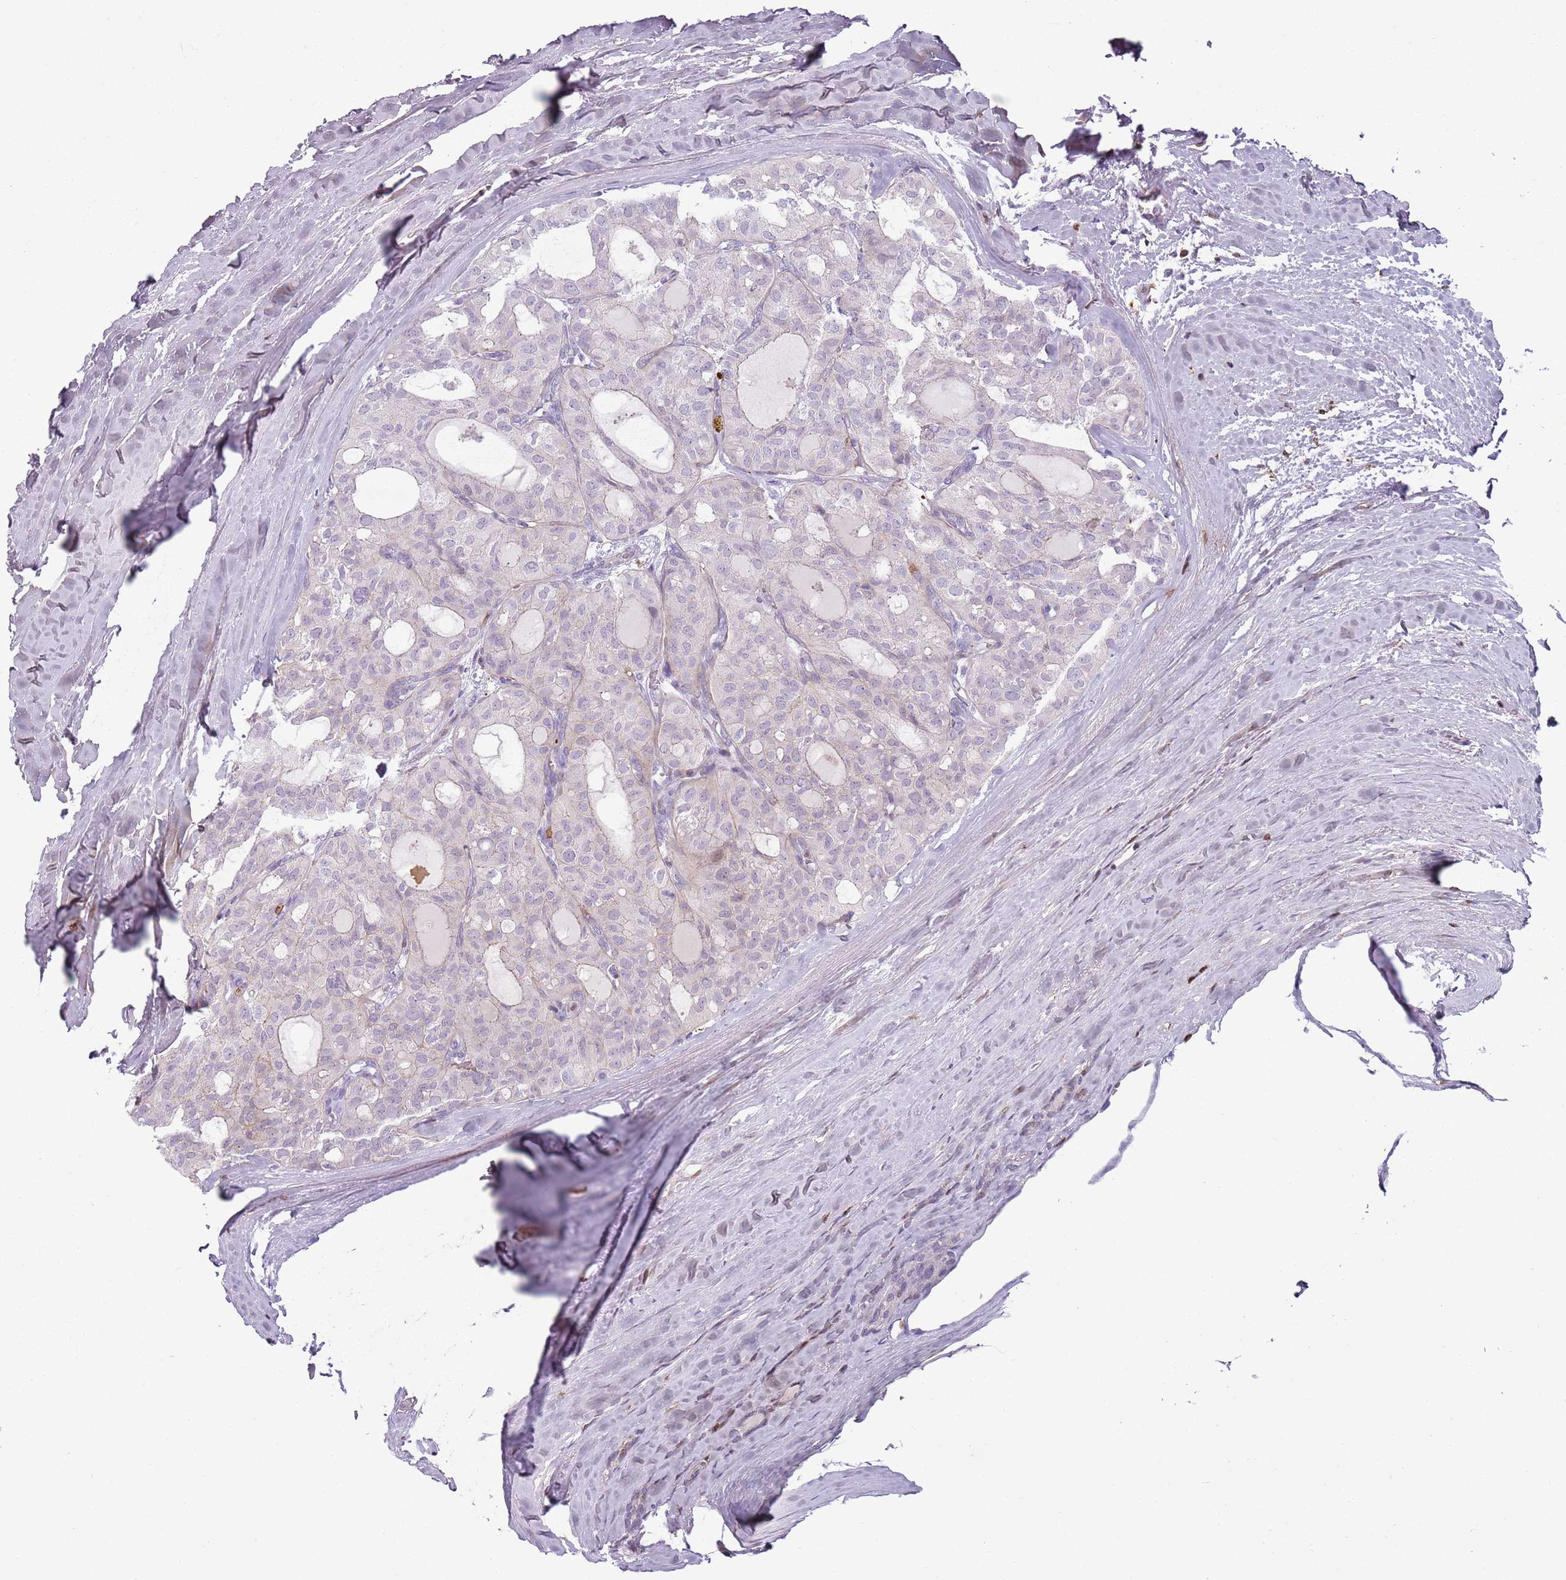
{"staining": {"intensity": "negative", "quantity": "none", "location": "none"}, "tissue": "thyroid cancer", "cell_type": "Tumor cells", "image_type": "cancer", "snomed": [{"axis": "morphology", "description": "Follicular adenoma carcinoma, NOS"}, {"axis": "topography", "description": "Thyroid gland"}], "caption": "An immunohistochemistry micrograph of thyroid cancer (follicular adenoma carcinoma) is shown. There is no staining in tumor cells of thyroid cancer (follicular adenoma carcinoma). The staining is performed using DAB (3,3'-diaminobenzidine) brown chromogen with nuclei counter-stained in using hematoxylin.", "gene": "ZNF583", "patient": {"sex": "male", "age": 75}}